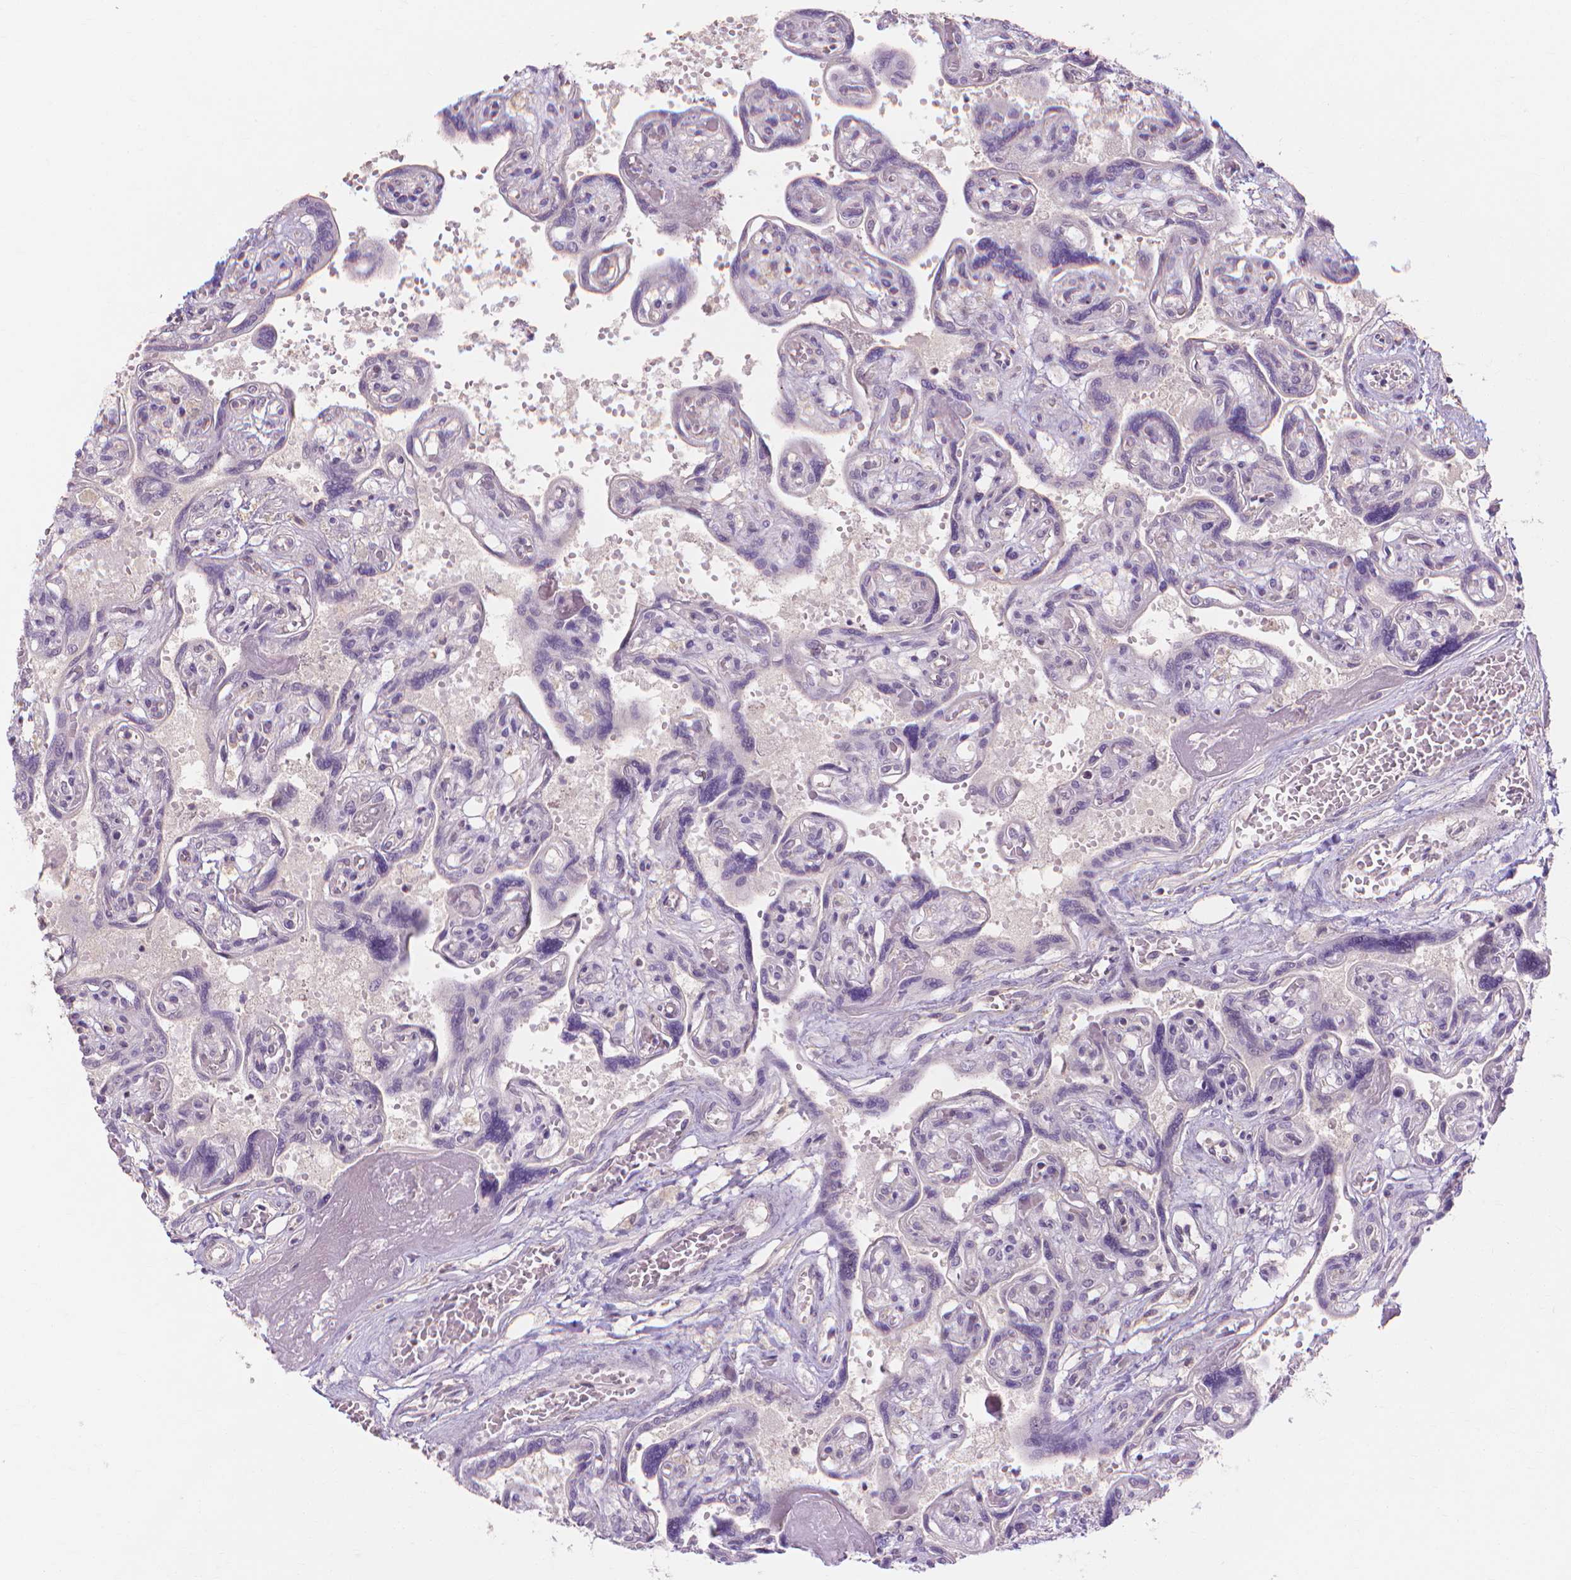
{"staining": {"intensity": "negative", "quantity": "none", "location": "none"}, "tissue": "placenta", "cell_type": "Decidual cells", "image_type": "normal", "snomed": [{"axis": "morphology", "description": "Normal tissue, NOS"}, {"axis": "topography", "description": "Placenta"}], "caption": "This is an IHC image of benign human placenta. There is no positivity in decidual cells.", "gene": "PRDM13", "patient": {"sex": "female", "age": 32}}